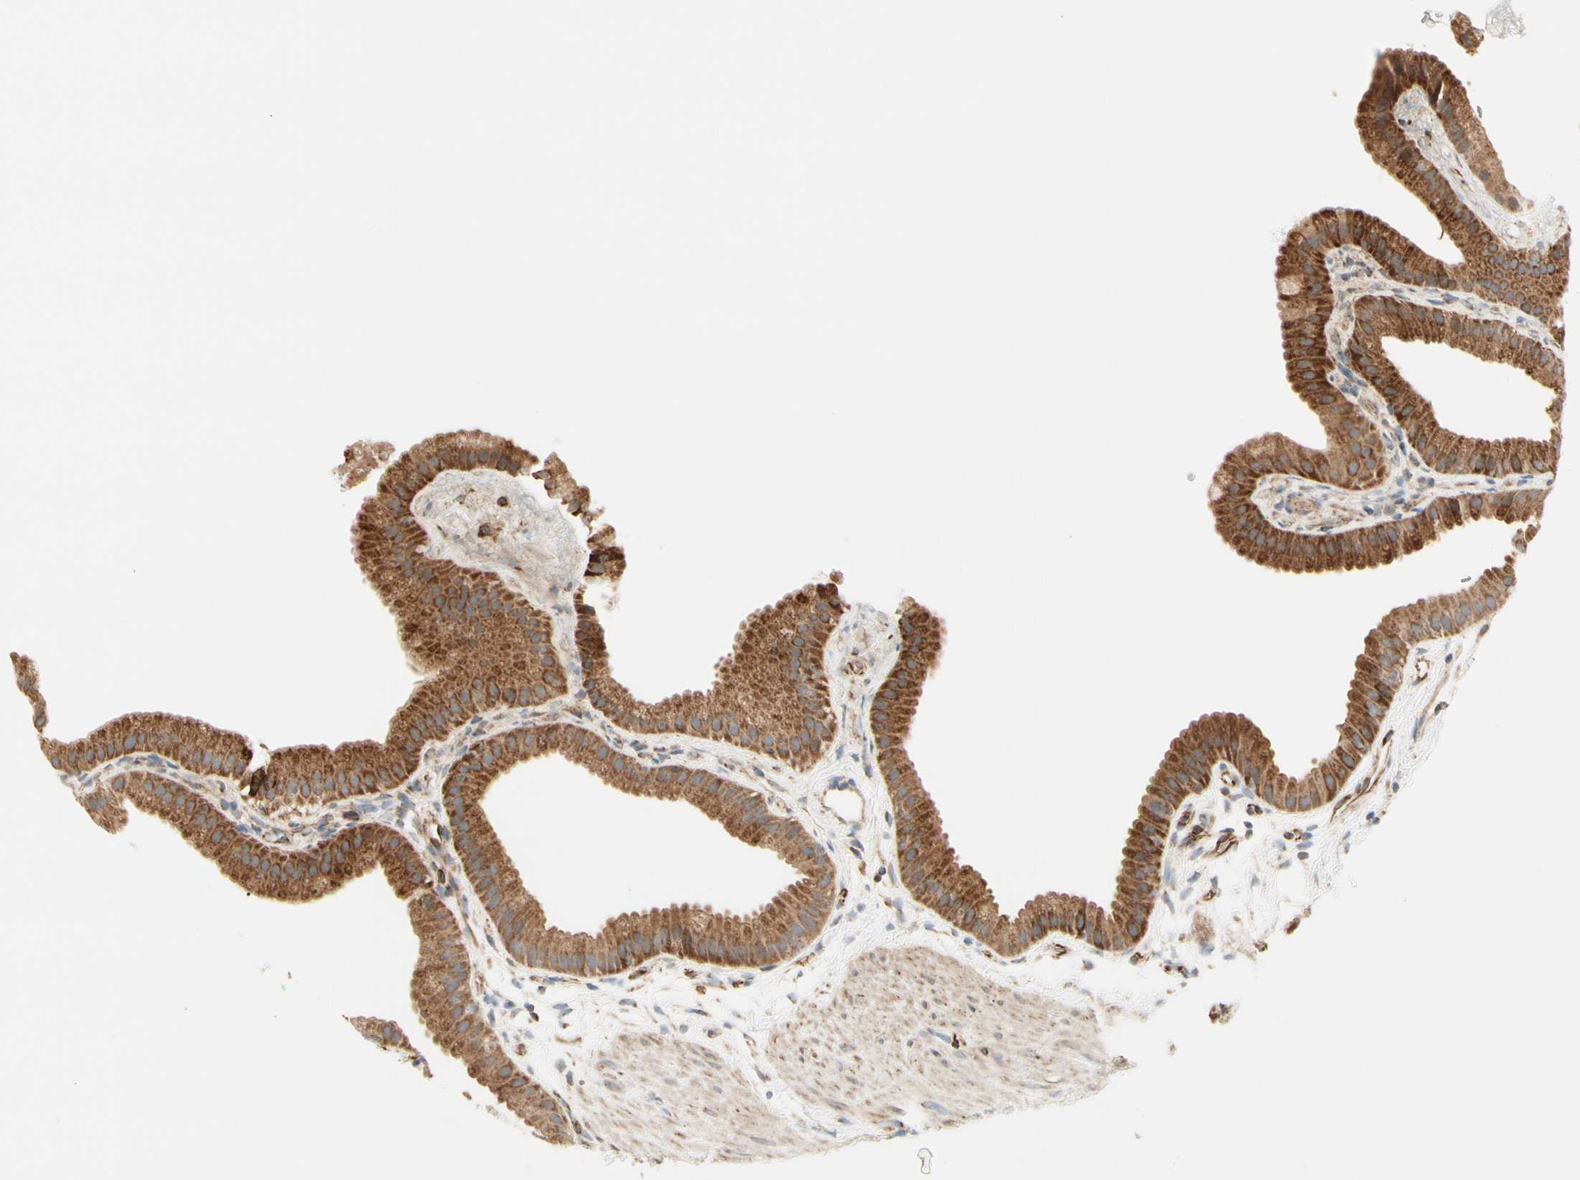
{"staining": {"intensity": "strong", "quantity": ">75%", "location": "cytoplasmic/membranous"}, "tissue": "gallbladder", "cell_type": "Glandular cells", "image_type": "normal", "snomed": [{"axis": "morphology", "description": "Normal tissue, NOS"}, {"axis": "topography", "description": "Gallbladder"}], "caption": "Glandular cells demonstrate strong cytoplasmic/membranous expression in about >75% of cells in unremarkable gallbladder. The staining is performed using DAB (3,3'-diaminobenzidine) brown chromogen to label protein expression. The nuclei are counter-stained blue using hematoxylin.", "gene": "TBC1D10A", "patient": {"sex": "female", "age": 64}}